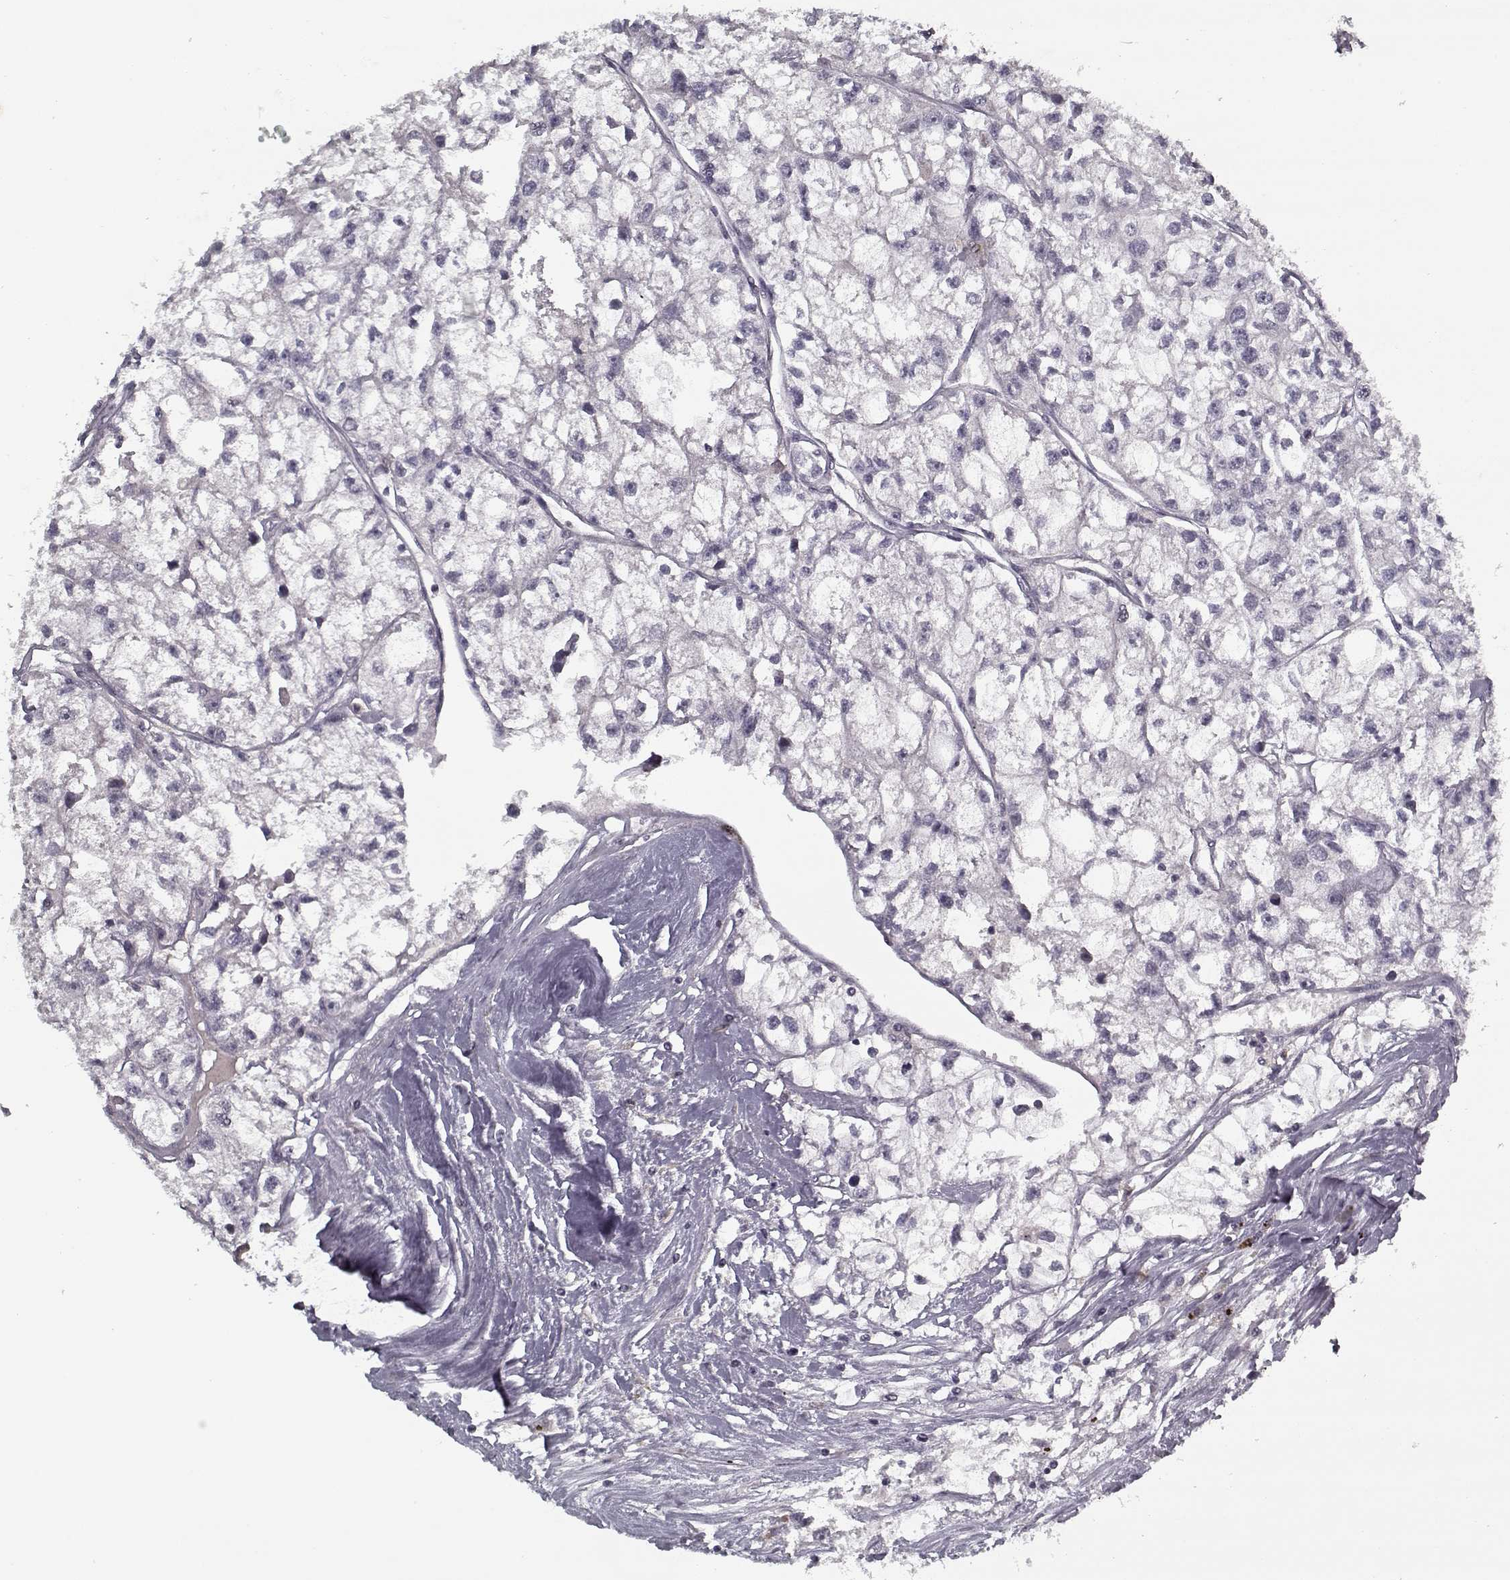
{"staining": {"intensity": "negative", "quantity": "none", "location": "none"}, "tissue": "renal cancer", "cell_type": "Tumor cells", "image_type": "cancer", "snomed": [{"axis": "morphology", "description": "Adenocarcinoma, NOS"}, {"axis": "topography", "description": "Kidney"}], "caption": "This is an immunohistochemistry (IHC) image of renal adenocarcinoma. There is no staining in tumor cells.", "gene": "LAMA2", "patient": {"sex": "male", "age": 56}}